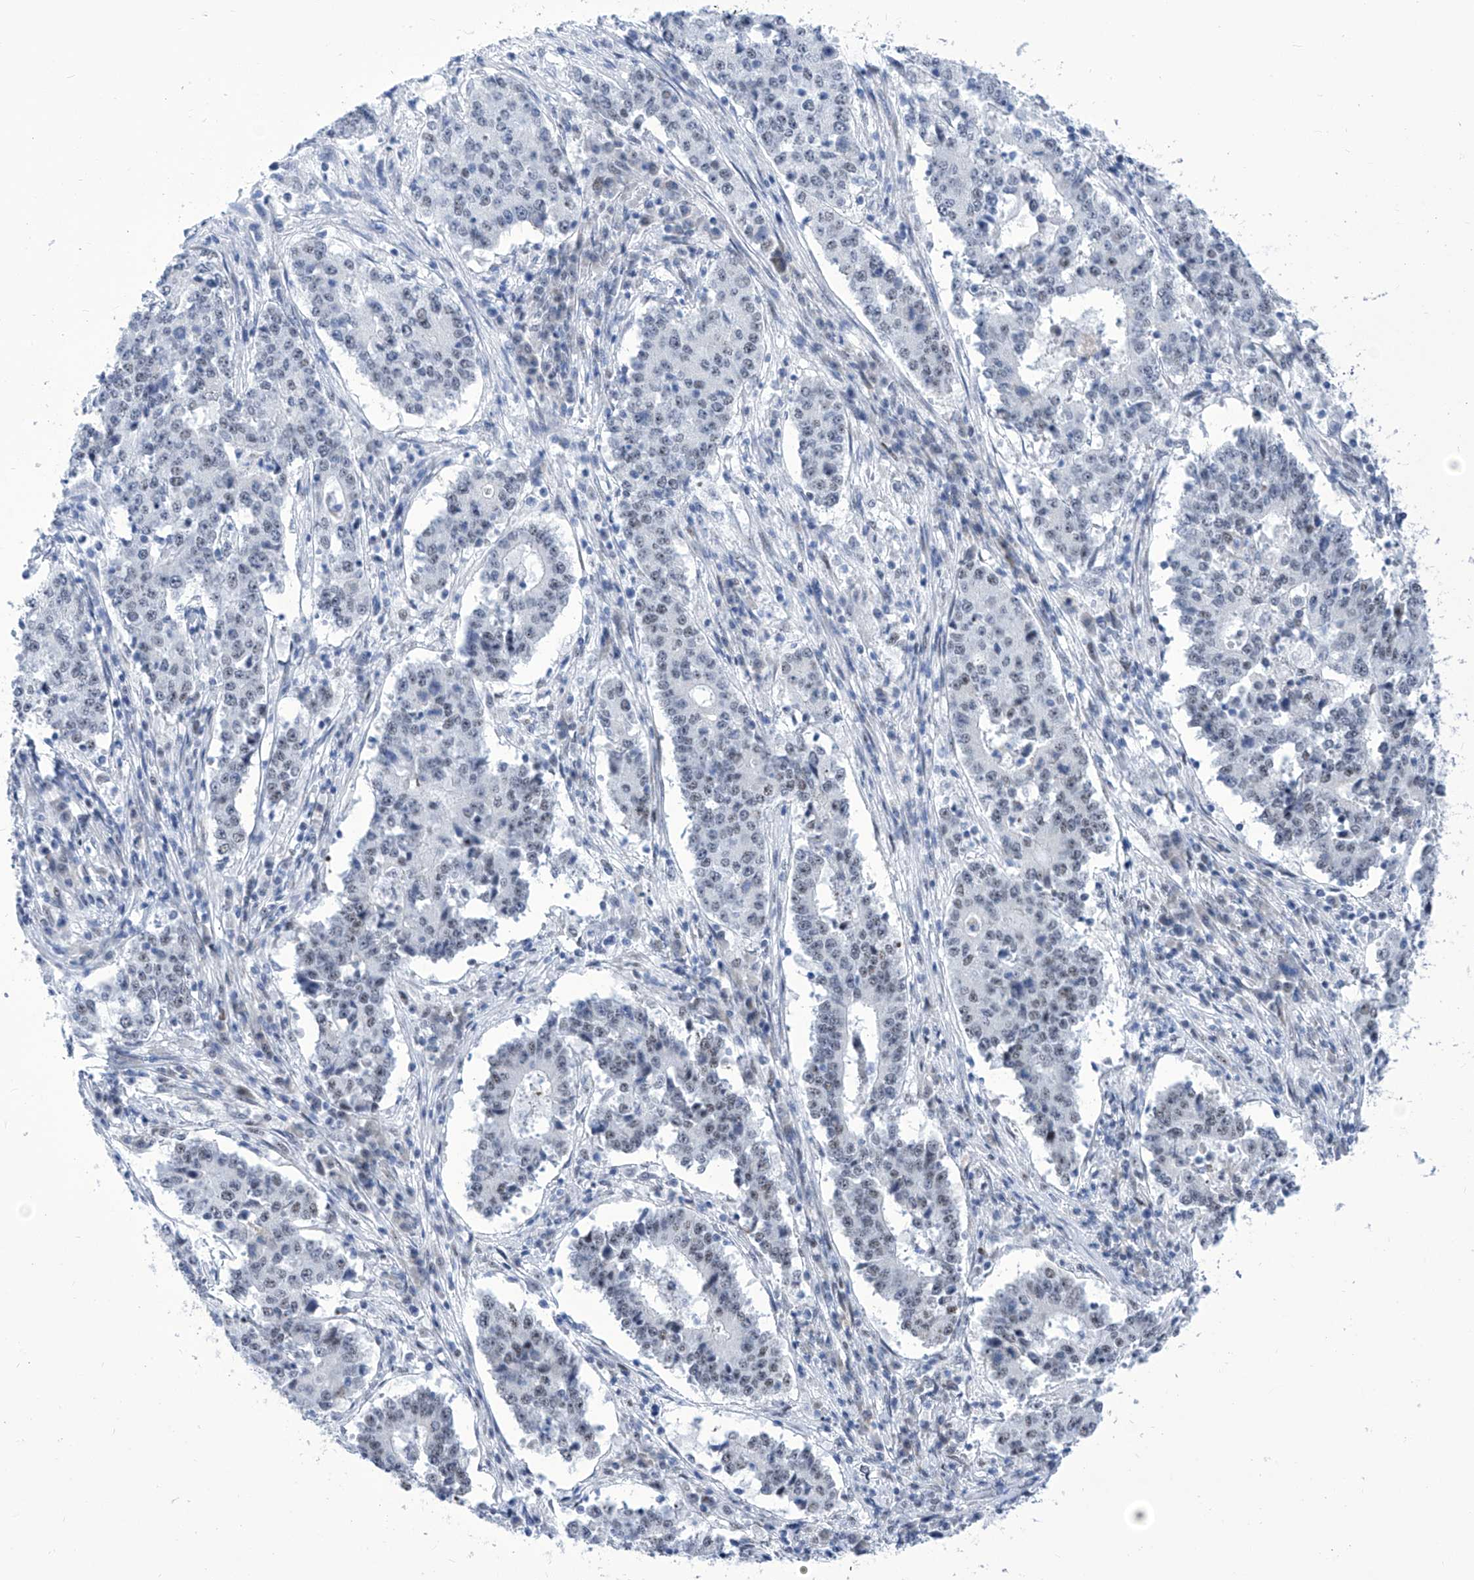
{"staining": {"intensity": "negative", "quantity": "none", "location": "none"}, "tissue": "stomach cancer", "cell_type": "Tumor cells", "image_type": "cancer", "snomed": [{"axis": "morphology", "description": "Adenocarcinoma, NOS"}, {"axis": "topography", "description": "Stomach"}], "caption": "DAB (3,3'-diaminobenzidine) immunohistochemical staining of stomach adenocarcinoma reveals no significant positivity in tumor cells.", "gene": "SART1", "patient": {"sex": "male", "age": 59}}